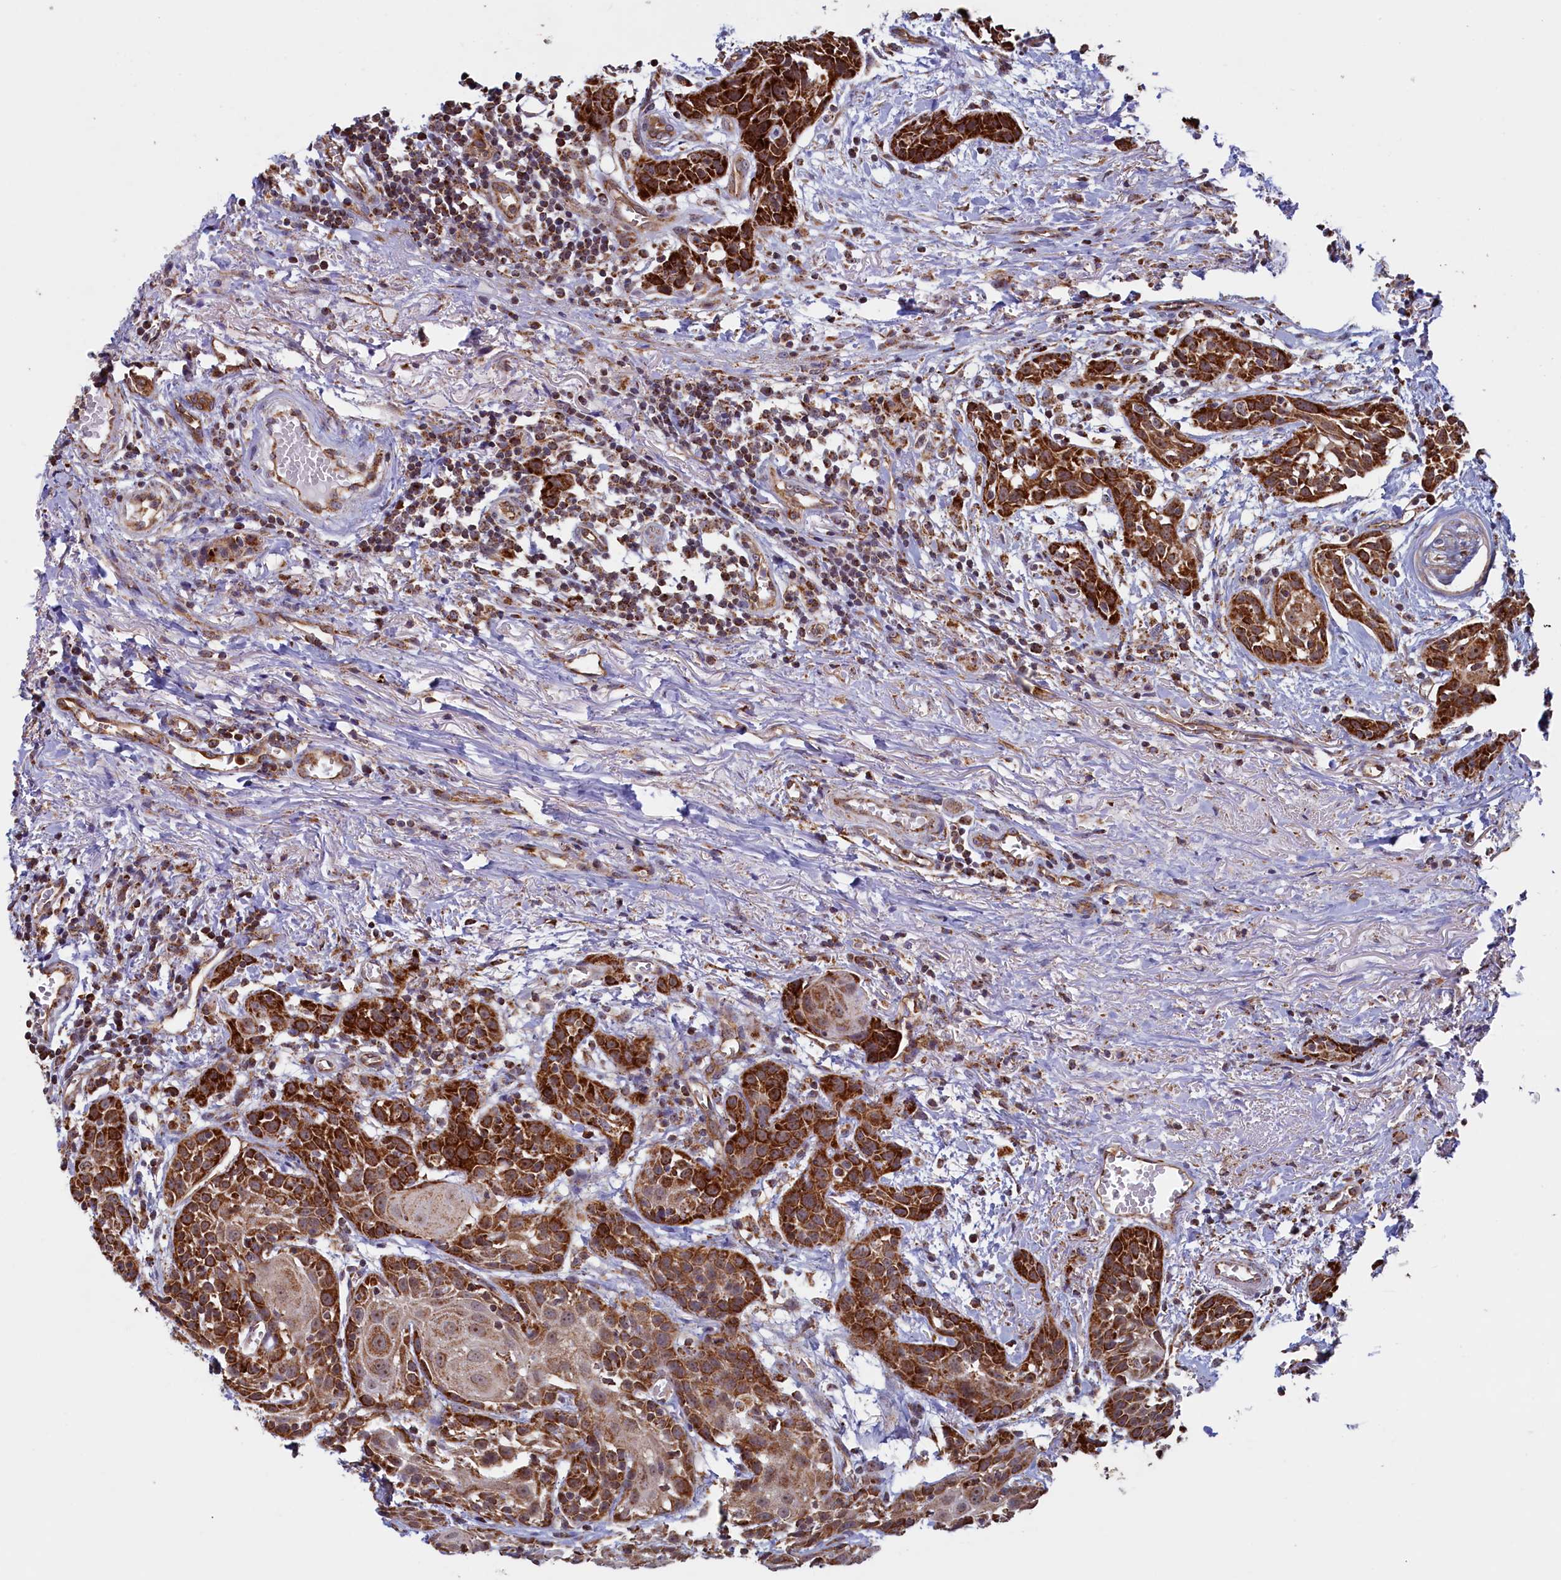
{"staining": {"intensity": "strong", "quantity": ">75%", "location": "cytoplasmic/membranous"}, "tissue": "head and neck cancer", "cell_type": "Tumor cells", "image_type": "cancer", "snomed": [{"axis": "morphology", "description": "Squamous cell carcinoma, NOS"}, {"axis": "topography", "description": "Oral tissue"}, {"axis": "topography", "description": "Head-Neck"}], "caption": "This histopathology image exhibits immunohistochemistry staining of head and neck cancer, with high strong cytoplasmic/membranous staining in about >75% of tumor cells.", "gene": "UBE3B", "patient": {"sex": "female", "age": 50}}